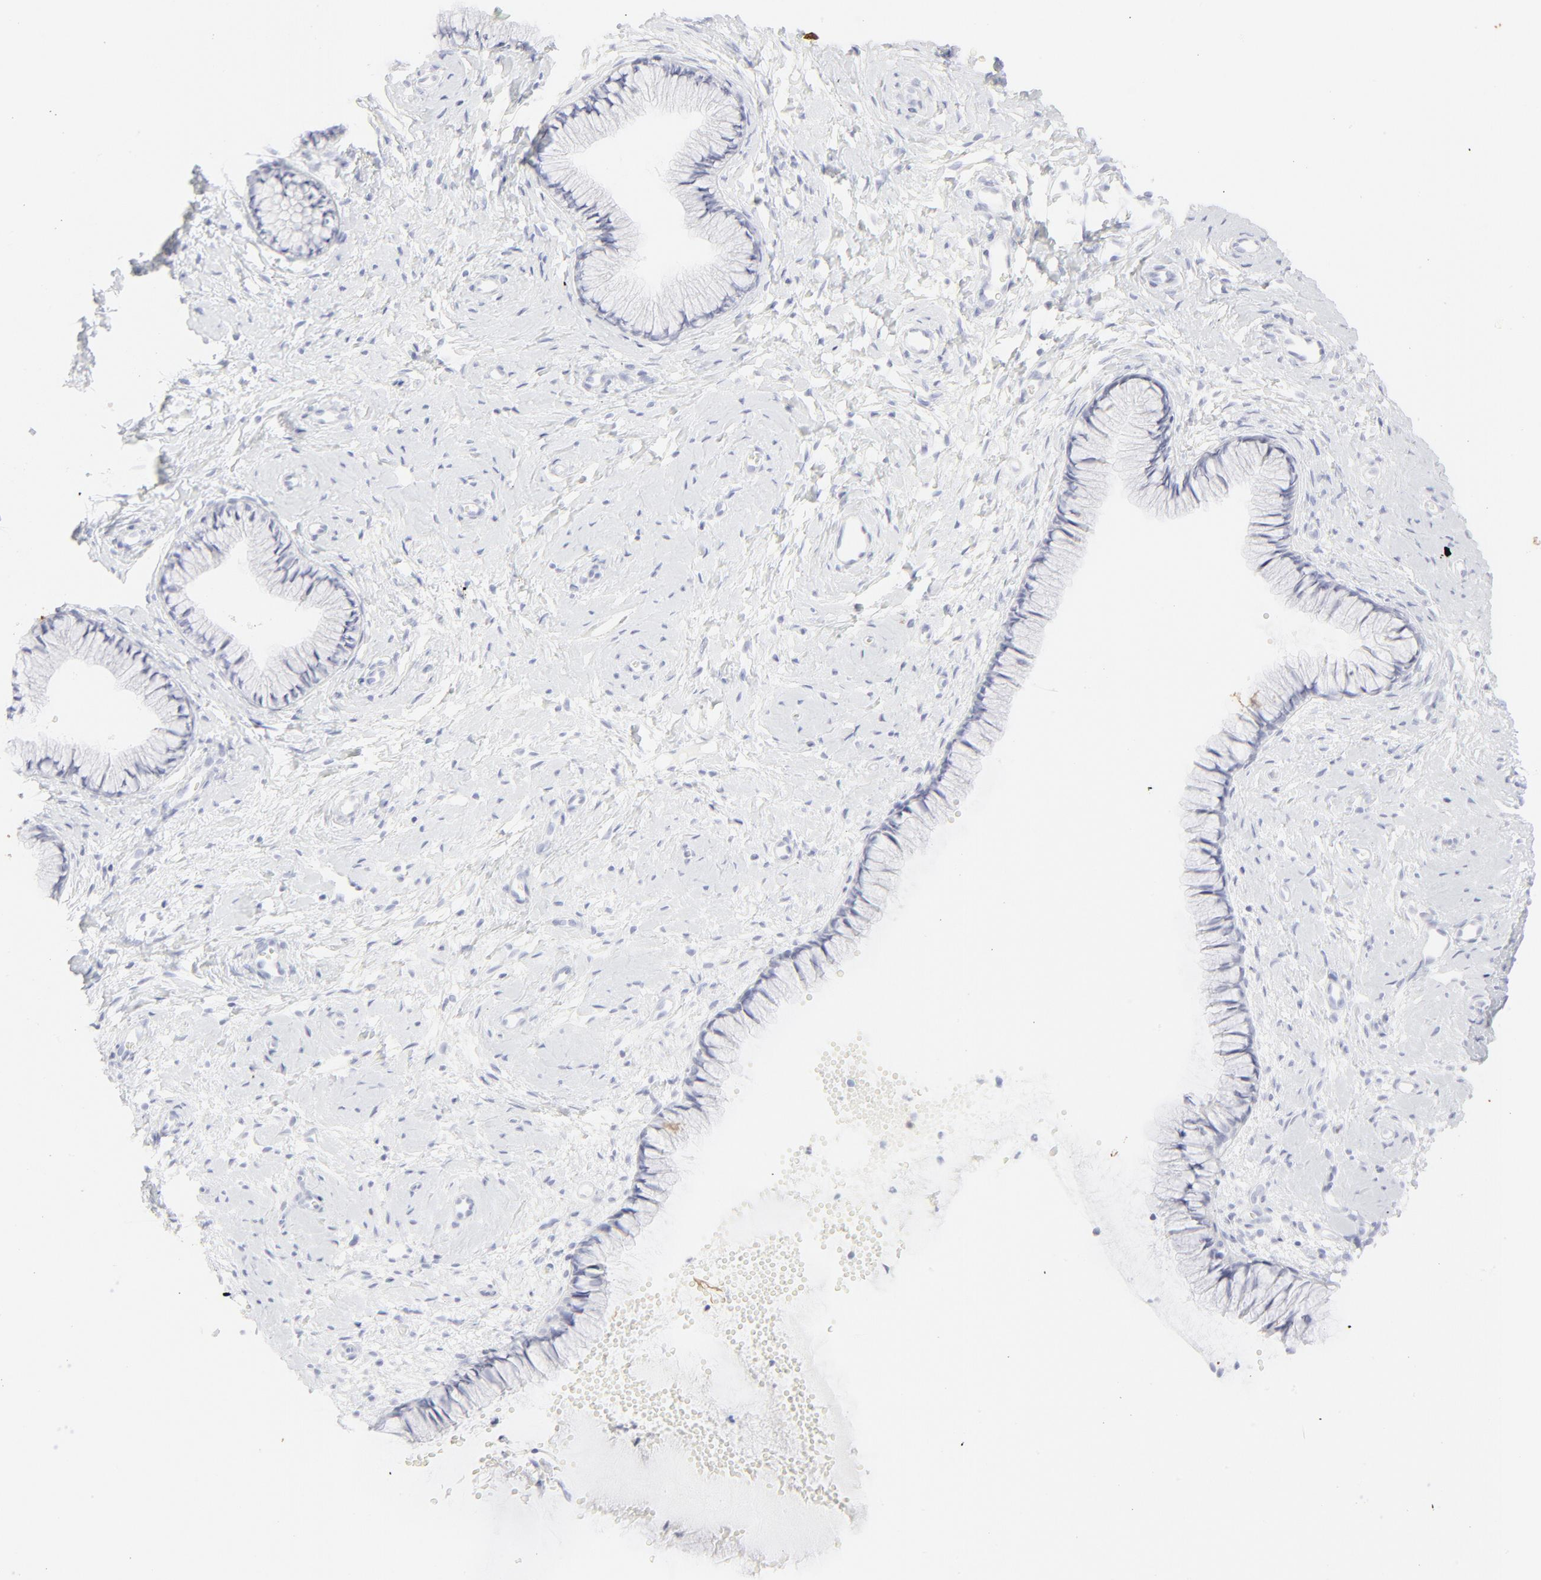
{"staining": {"intensity": "negative", "quantity": "none", "location": "none"}, "tissue": "cervix", "cell_type": "Glandular cells", "image_type": "normal", "snomed": [{"axis": "morphology", "description": "Normal tissue, NOS"}, {"axis": "topography", "description": "Cervix"}], "caption": "The image demonstrates no staining of glandular cells in benign cervix.", "gene": "CCR7", "patient": {"sex": "female", "age": 46}}